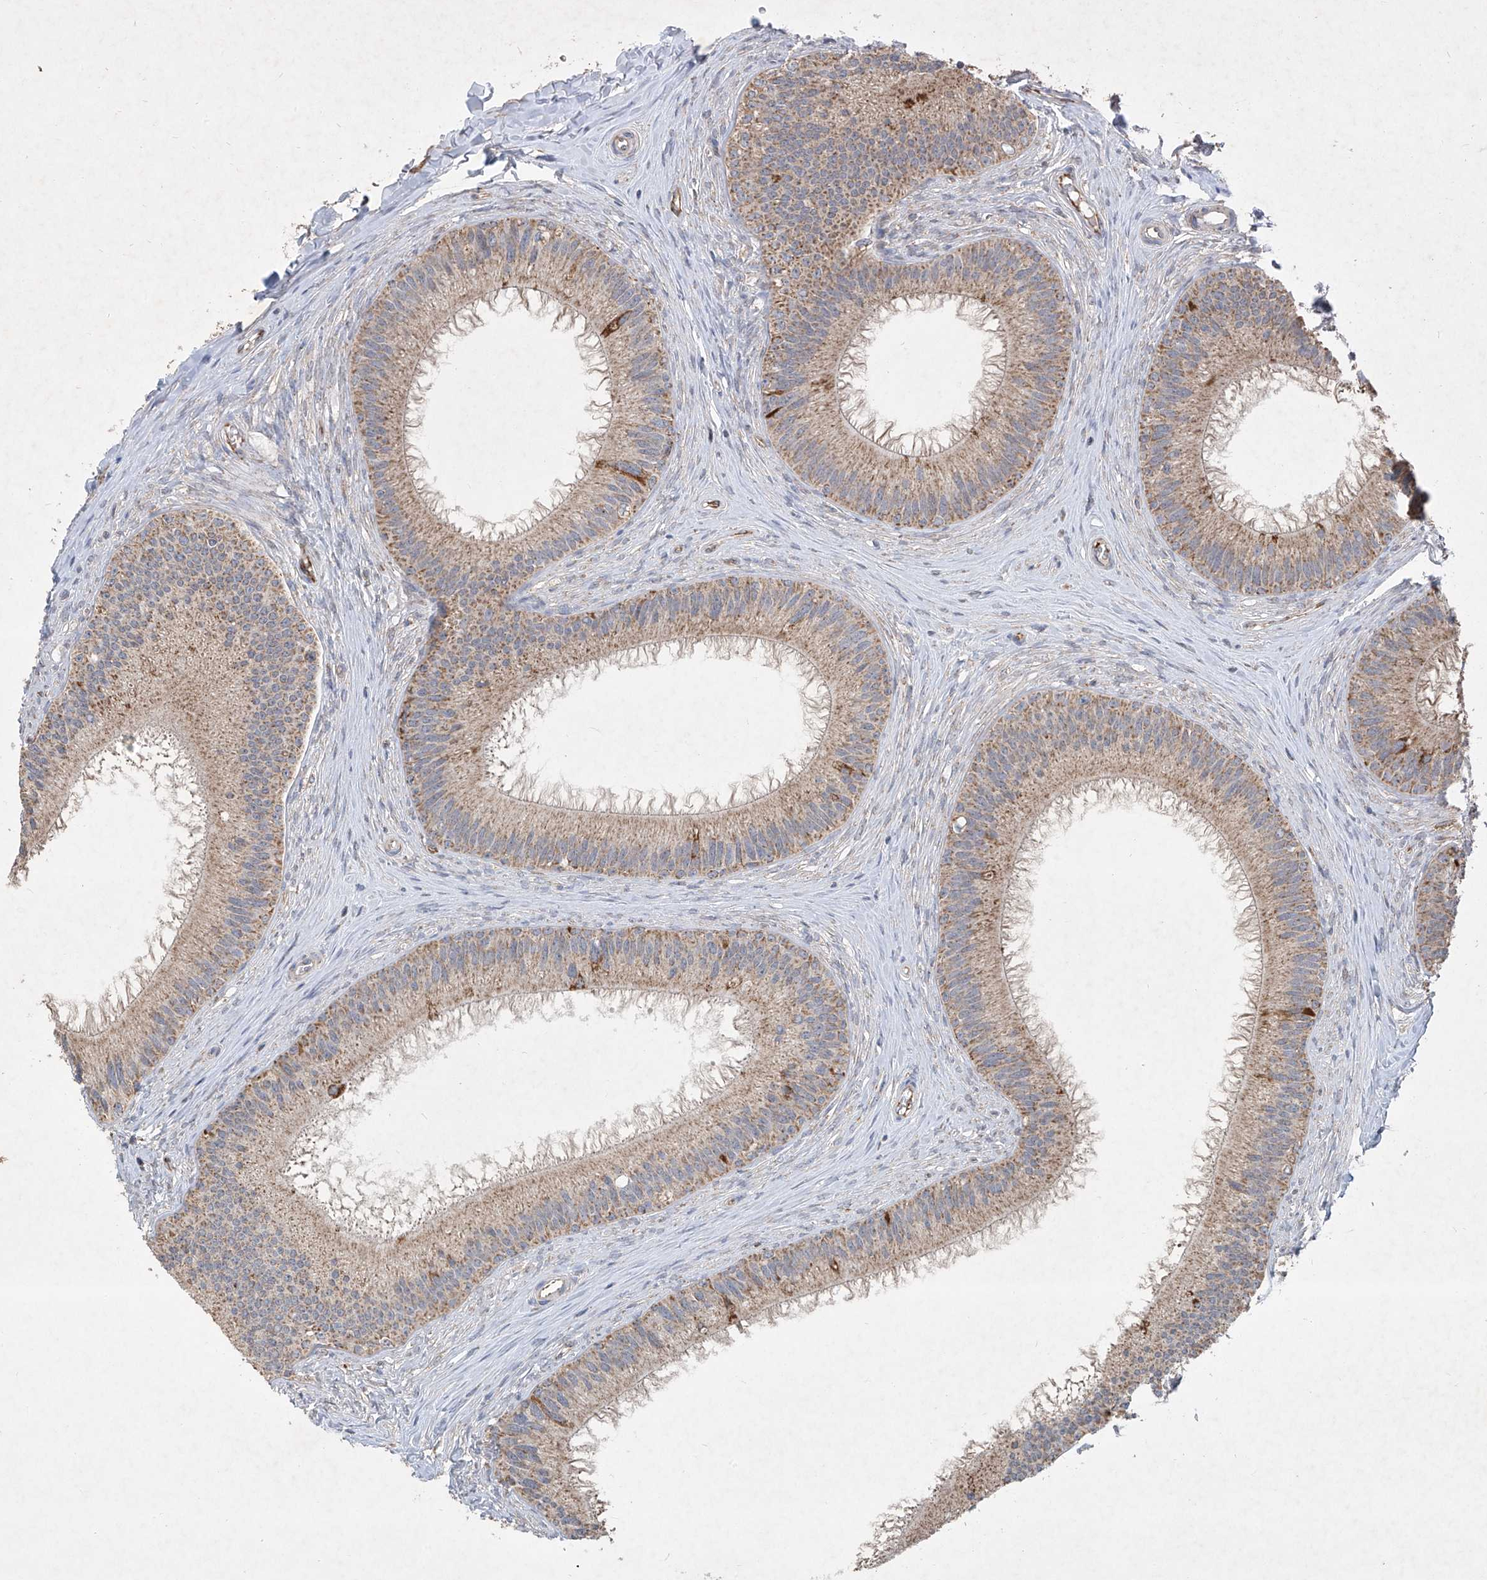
{"staining": {"intensity": "moderate", "quantity": ">75%", "location": "cytoplasmic/membranous"}, "tissue": "epididymis", "cell_type": "Glandular cells", "image_type": "normal", "snomed": [{"axis": "morphology", "description": "Normal tissue, NOS"}, {"axis": "topography", "description": "Epididymis"}], "caption": "Immunohistochemistry (IHC) staining of unremarkable epididymis, which reveals medium levels of moderate cytoplasmic/membranous staining in approximately >75% of glandular cells indicating moderate cytoplasmic/membranous protein staining. The staining was performed using DAB (brown) for protein detection and nuclei were counterstained in hematoxylin (blue).", "gene": "UQCC1", "patient": {"sex": "male", "age": 27}}